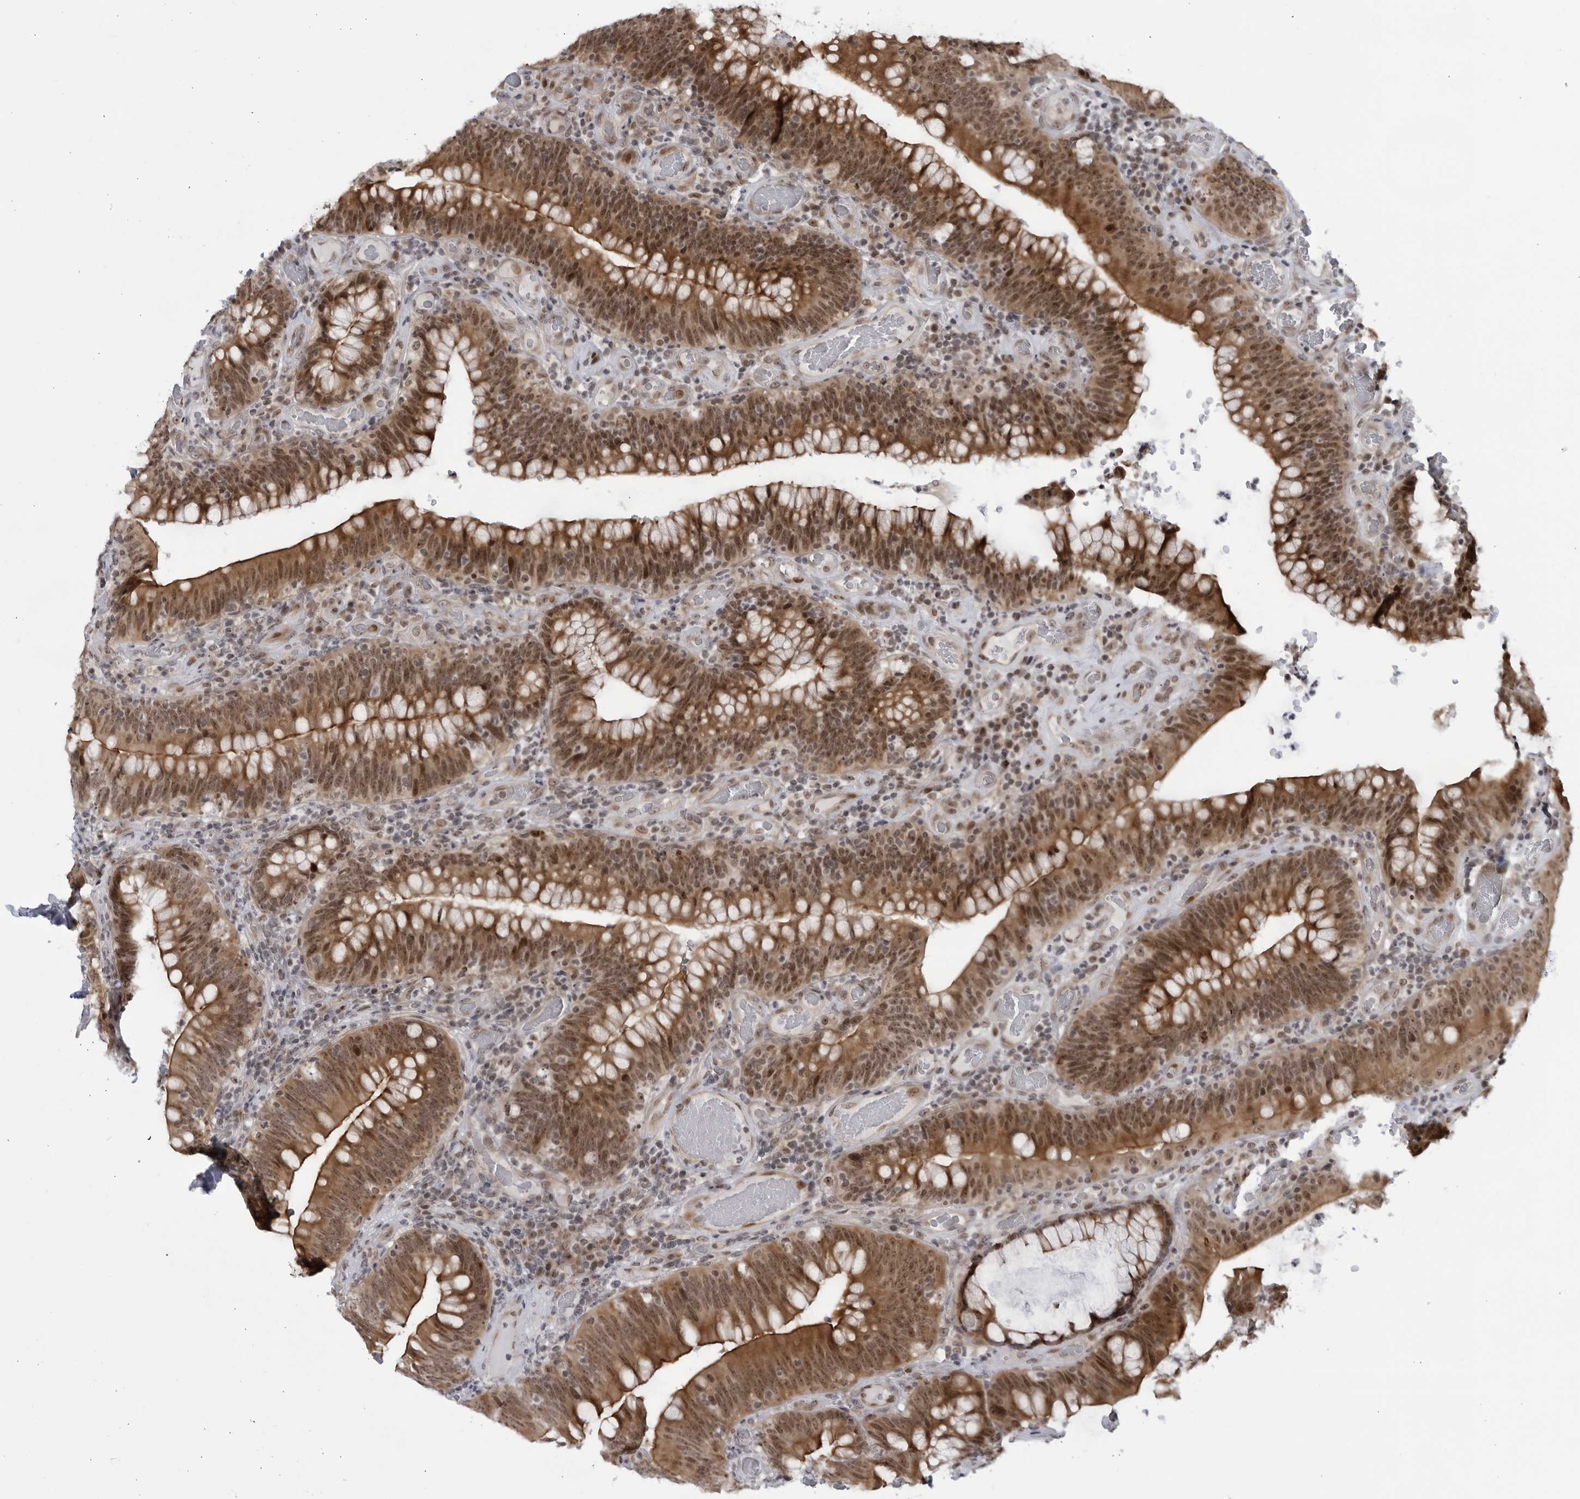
{"staining": {"intensity": "strong", "quantity": ">75%", "location": "cytoplasmic/membranous,nuclear"}, "tissue": "colorectal cancer", "cell_type": "Tumor cells", "image_type": "cancer", "snomed": [{"axis": "morphology", "description": "Normal tissue, NOS"}, {"axis": "topography", "description": "Colon"}], "caption": "The photomicrograph shows a brown stain indicating the presence of a protein in the cytoplasmic/membranous and nuclear of tumor cells in colorectal cancer.", "gene": "ITGB3BP", "patient": {"sex": "female", "age": 82}}